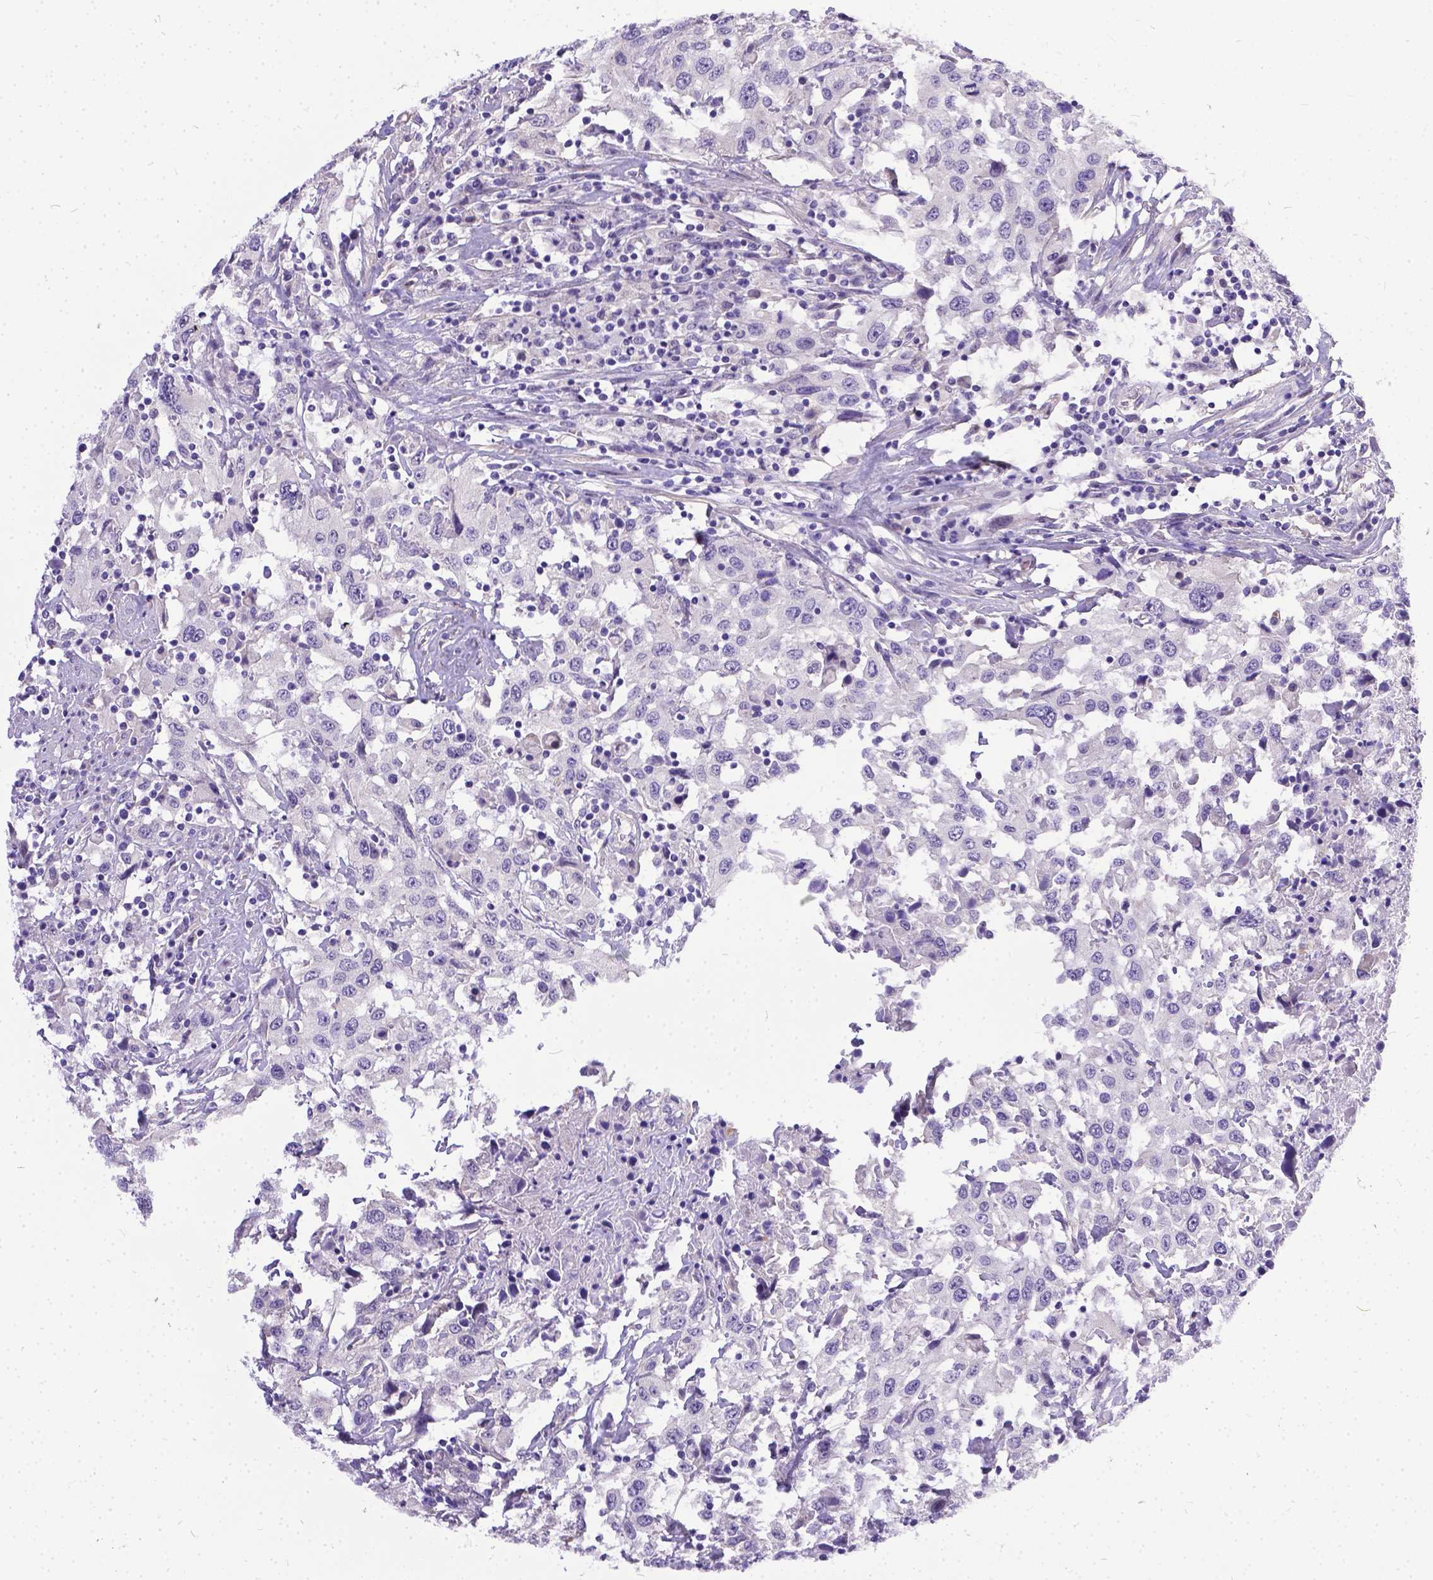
{"staining": {"intensity": "negative", "quantity": "none", "location": "none"}, "tissue": "urothelial cancer", "cell_type": "Tumor cells", "image_type": "cancer", "snomed": [{"axis": "morphology", "description": "Urothelial carcinoma, High grade"}, {"axis": "topography", "description": "Urinary bladder"}], "caption": "This is an IHC micrograph of high-grade urothelial carcinoma. There is no staining in tumor cells.", "gene": "DLEC1", "patient": {"sex": "male", "age": 61}}